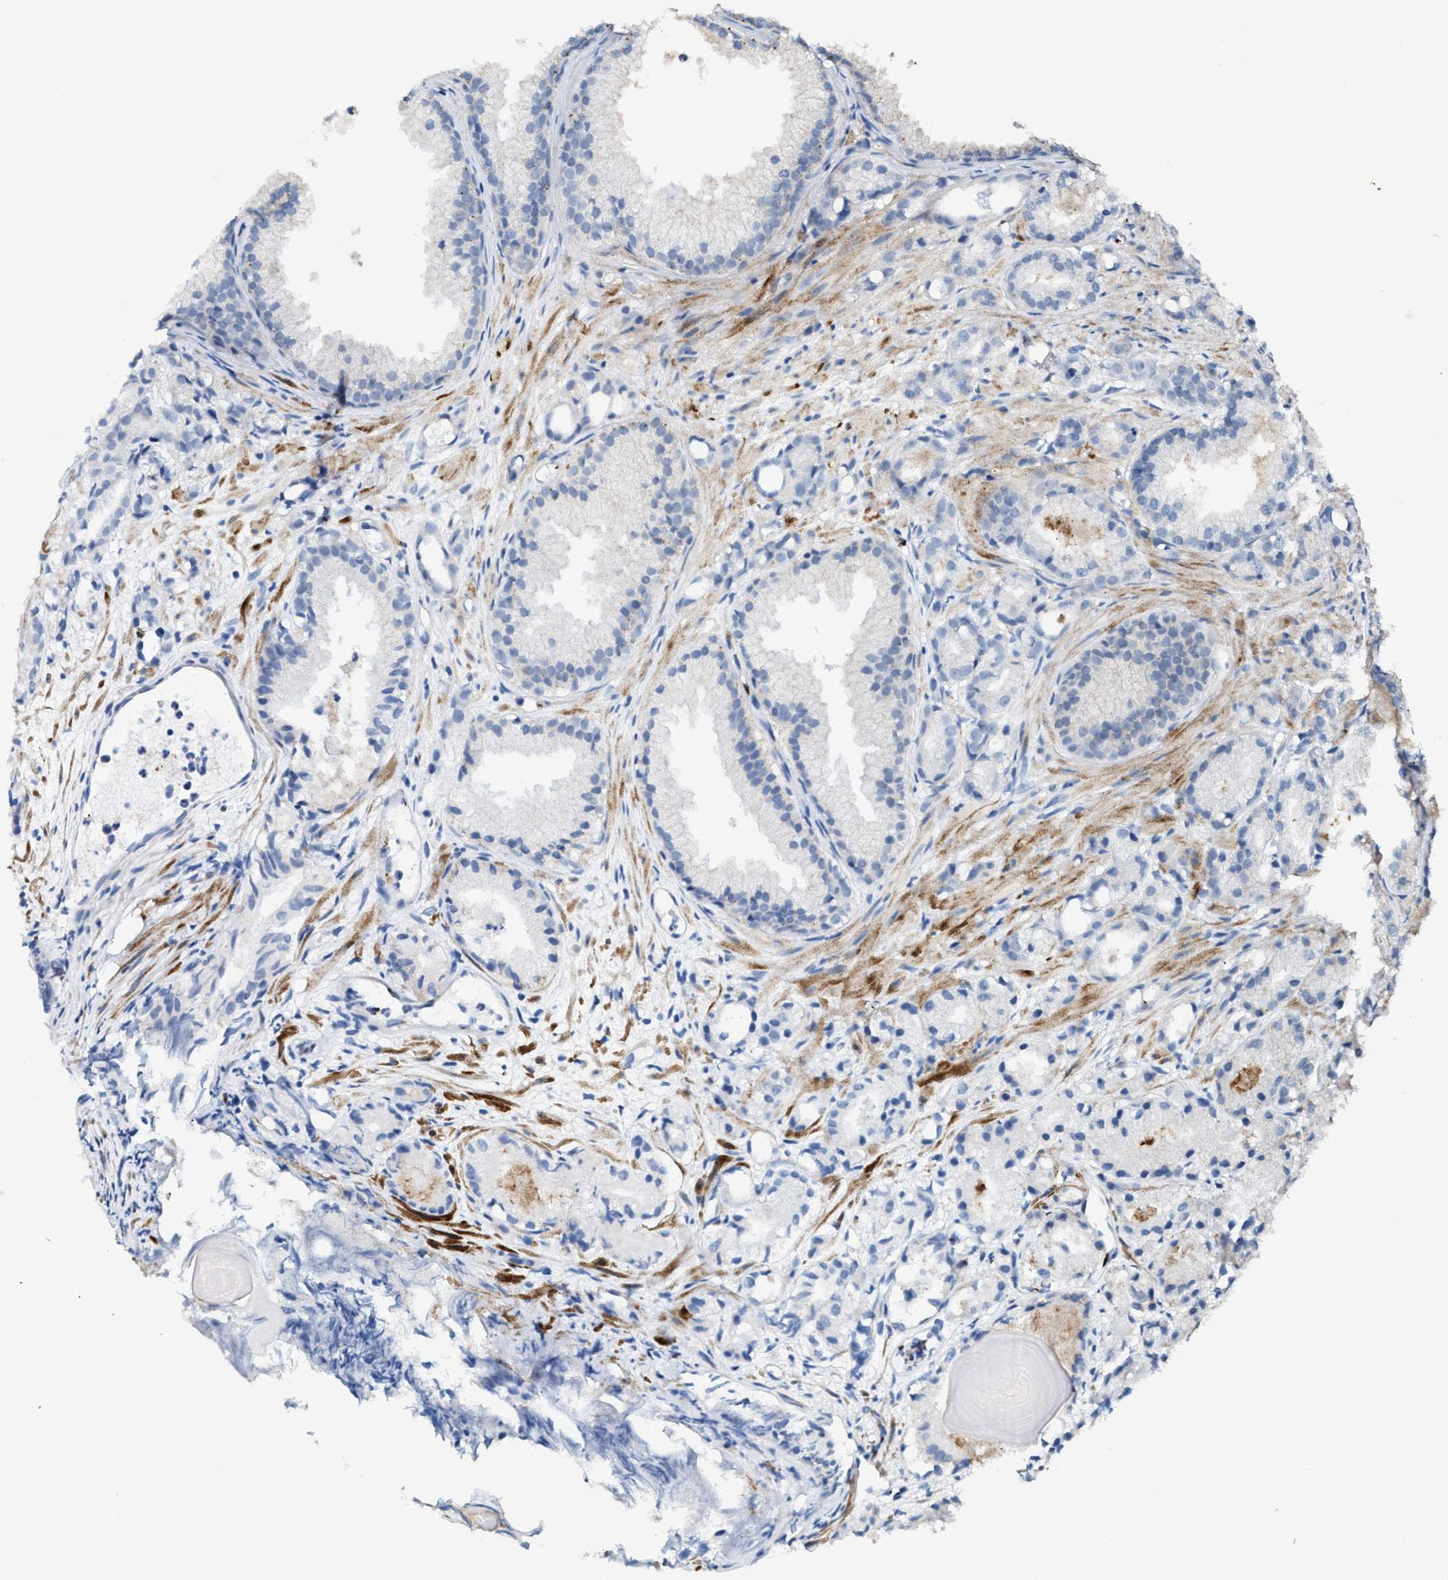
{"staining": {"intensity": "negative", "quantity": "none", "location": "none"}, "tissue": "prostate cancer", "cell_type": "Tumor cells", "image_type": "cancer", "snomed": [{"axis": "morphology", "description": "Adenocarcinoma, Low grade"}, {"axis": "topography", "description": "Prostate"}], "caption": "Tumor cells are negative for protein expression in human adenocarcinoma (low-grade) (prostate). (Immunohistochemistry, brightfield microscopy, high magnification).", "gene": "SLC5A5", "patient": {"sex": "male", "age": 72}}